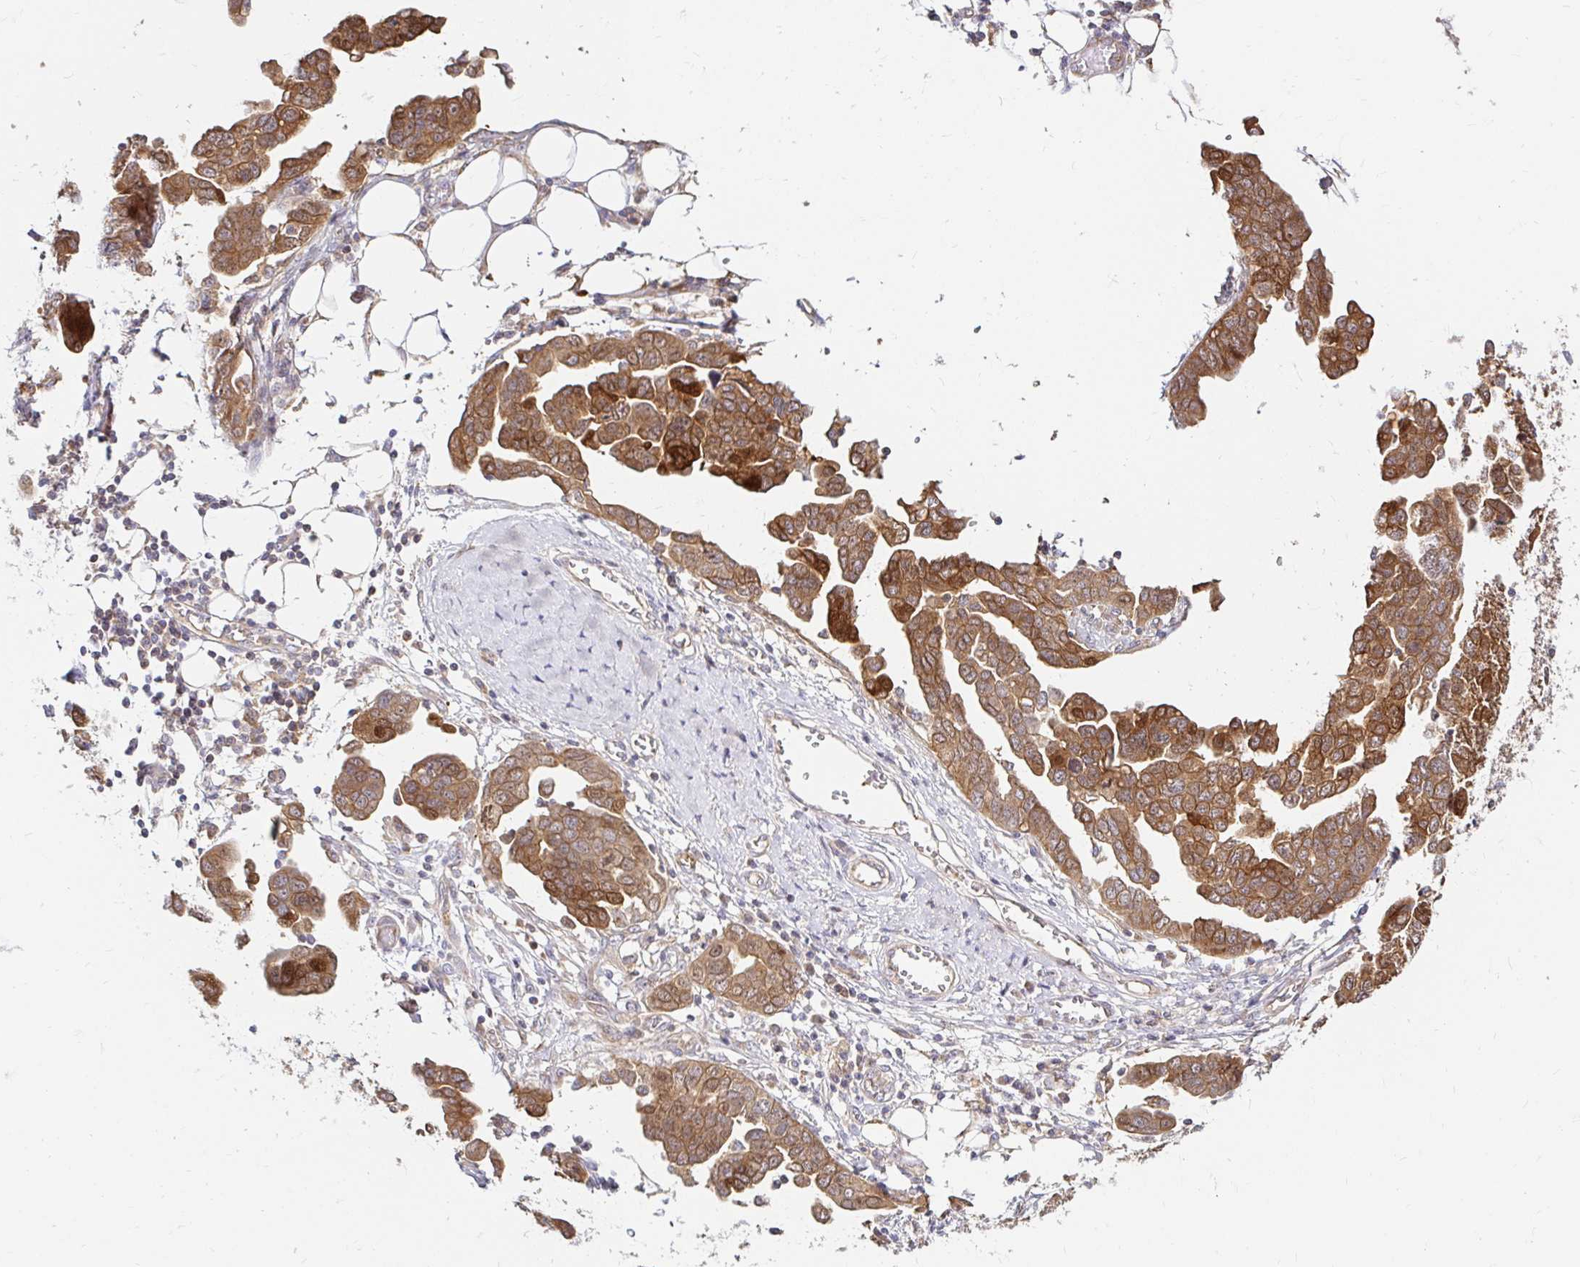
{"staining": {"intensity": "moderate", "quantity": ">75%", "location": "cytoplasmic/membranous"}, "tissue": "ovarian cancer", "cell_type": "Tumor cells", "image_type": "cancer", "snomed": [{"axis": "morphology", "description": "Cystadenocarcinoma, serous, NOS"}, {"axis": "topography", "description": "Ovary"}], "caption": "The image reveals a brown stain indicating the presence of a protein in the cytoplasmic/membranous of tumor cells in serous cystadenocarcinoma (ovarian).", "gene": "ITGA2", "patient": {"sex": "female", "age": 59}}